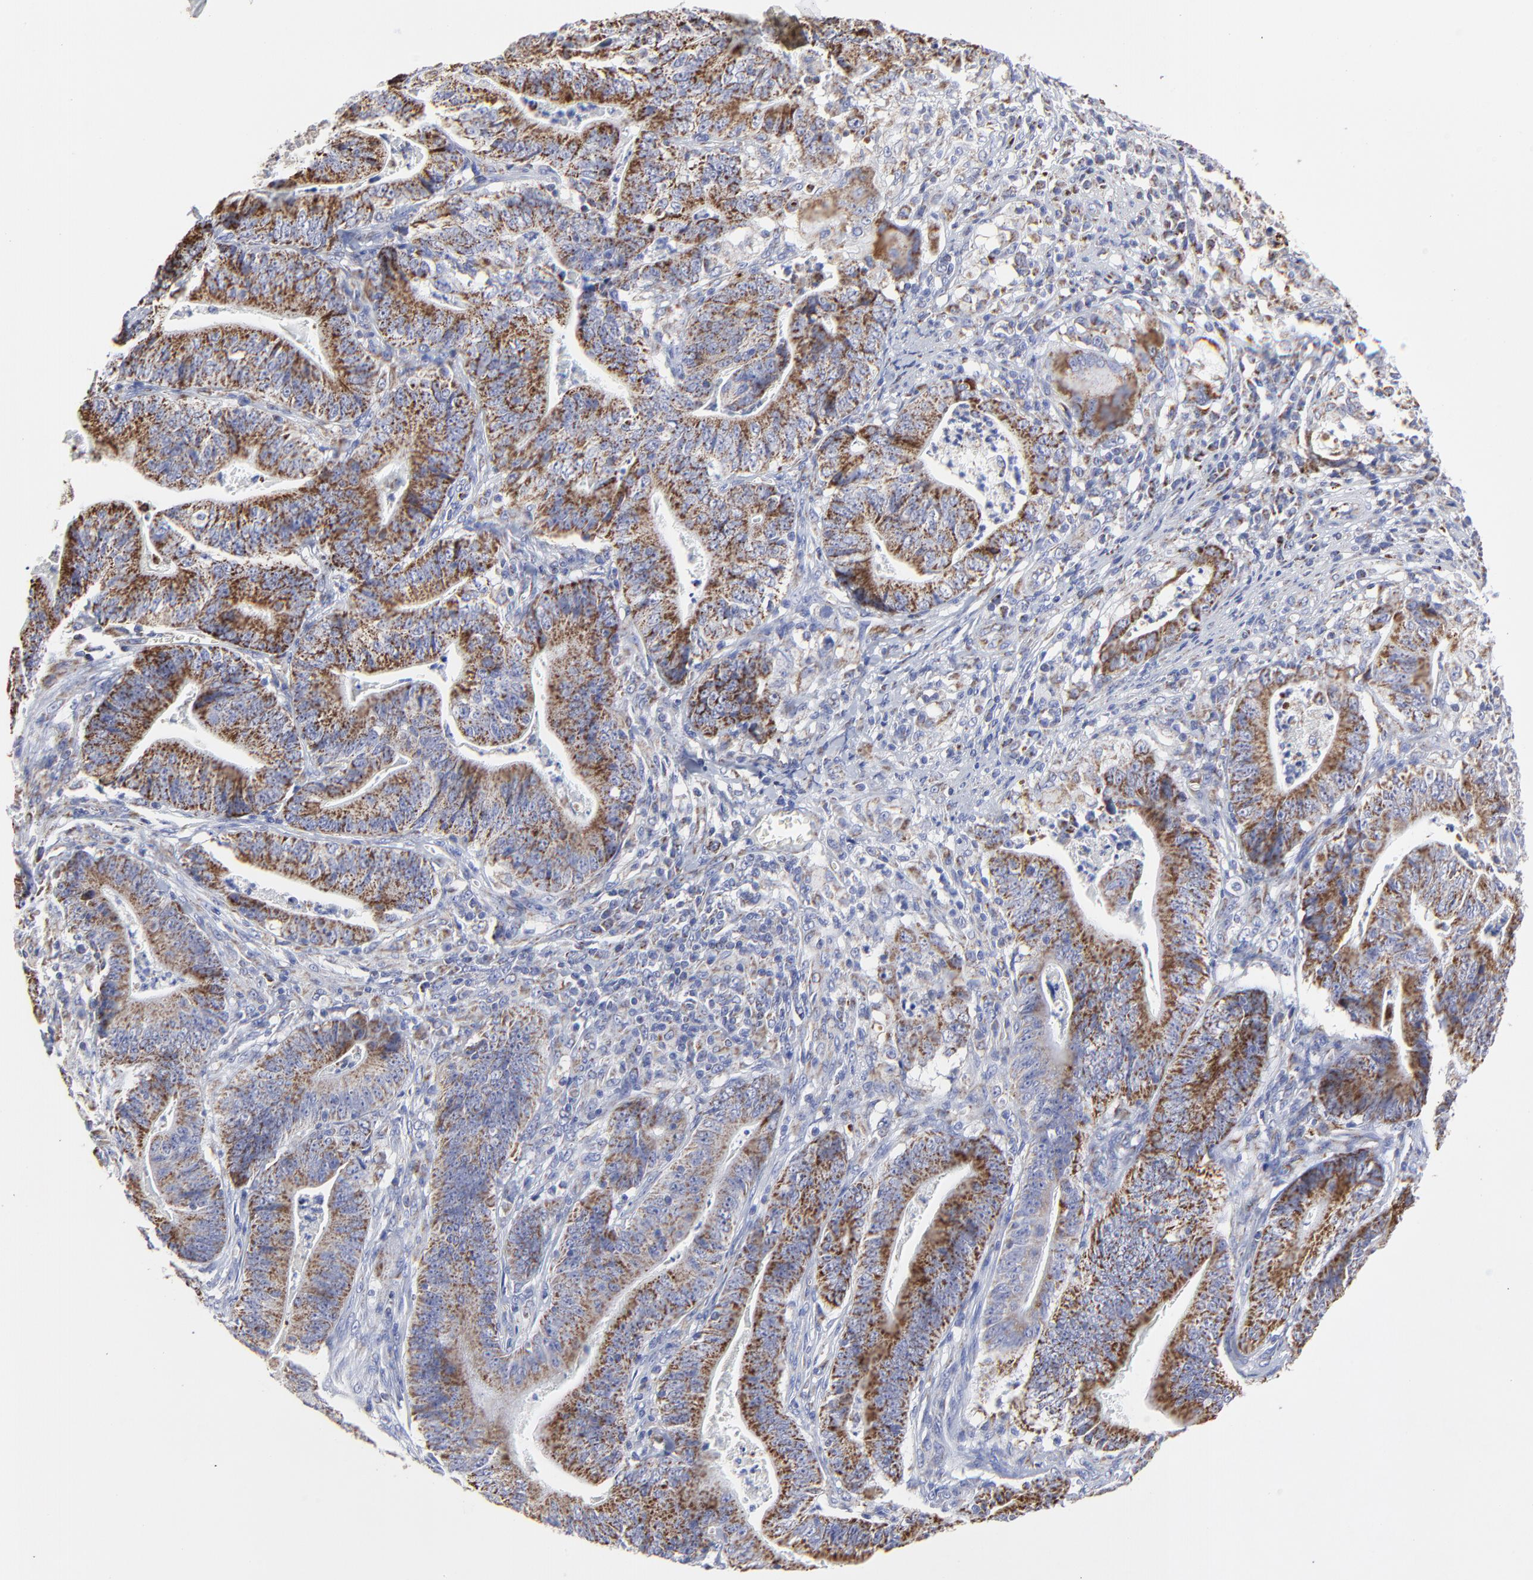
{"staining": {"intensity": "strong", "quantity": ">75%", "location": "cytoplasmic/membranous"}, "tissue": "stomach cancer", "cell_type": "Tumor cells", "image_type": "cancer", "snomed": [{"axis": "morphology", "description": "Adenocarcinoma, NOS"}, {"axis": "topography", "description": "Stomach, lower"}], "caption": "This is a micrograph of IHC staining of stomach adenocarcinoma, which shows strong expression in the cytoplasmic/membranous of tumor cells.", "gene": "PINK1", "patient": {"sex": "female", "age": 86}}